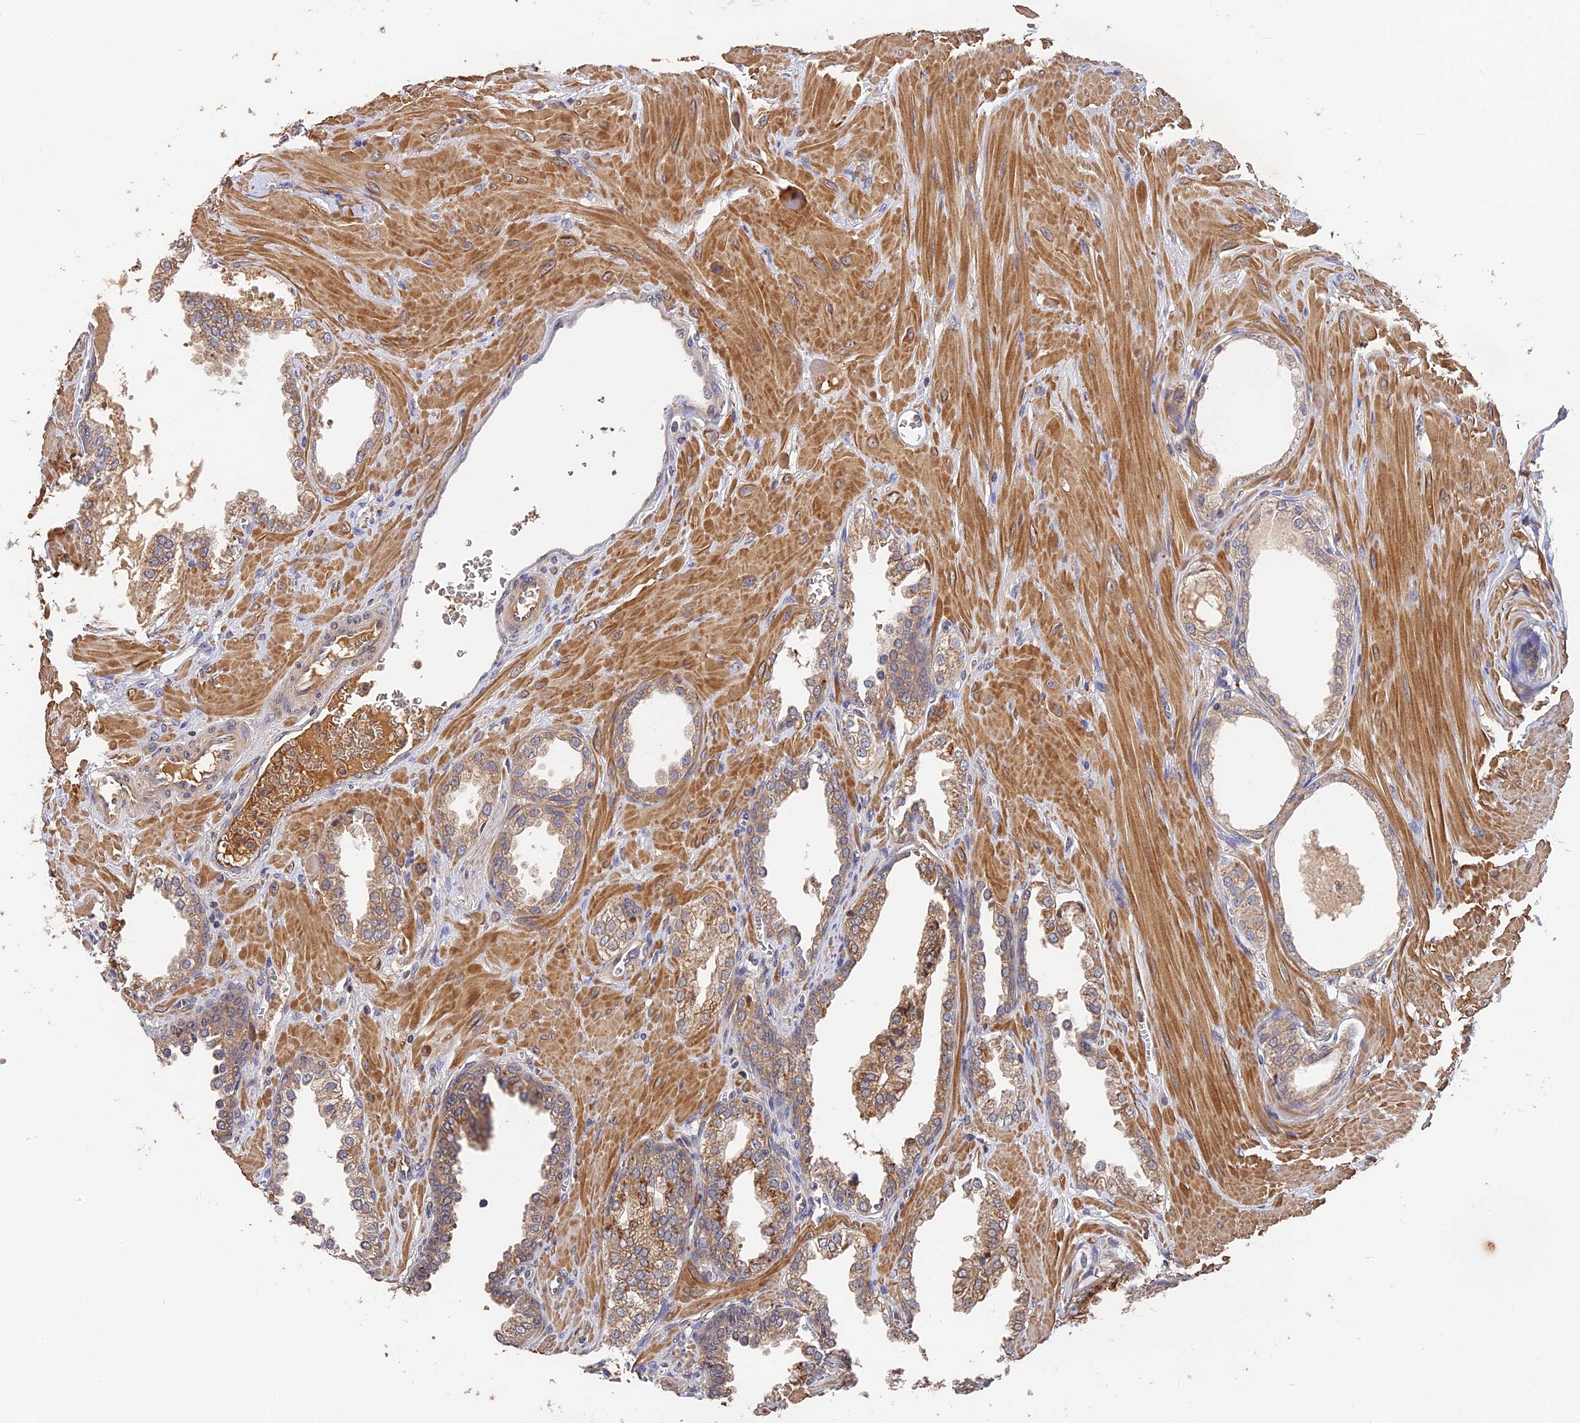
{"staining": {"intensity": "moderate", "quantity": ">75%", "location": "cytoplasmic/membranous"}, "tissue": "prostate cancer", "cell_type": "Tumor cells", "image_type": "cancer", "snomed": [{"axis": "morphology", "description": "Adenocarcinoma, Low grade"}, {"axis": "topography", "description": "Prostate"}], "caption": "DAB immunohistochemical staining of human prostate cancer (low-grade adenocarcinoma) reveals moderate cytoplasmic/membranous protein positivity in approximately >75% of tumor cells.", "gene": "DHRS11", "patient": {"sex": "male", "age": 67}}